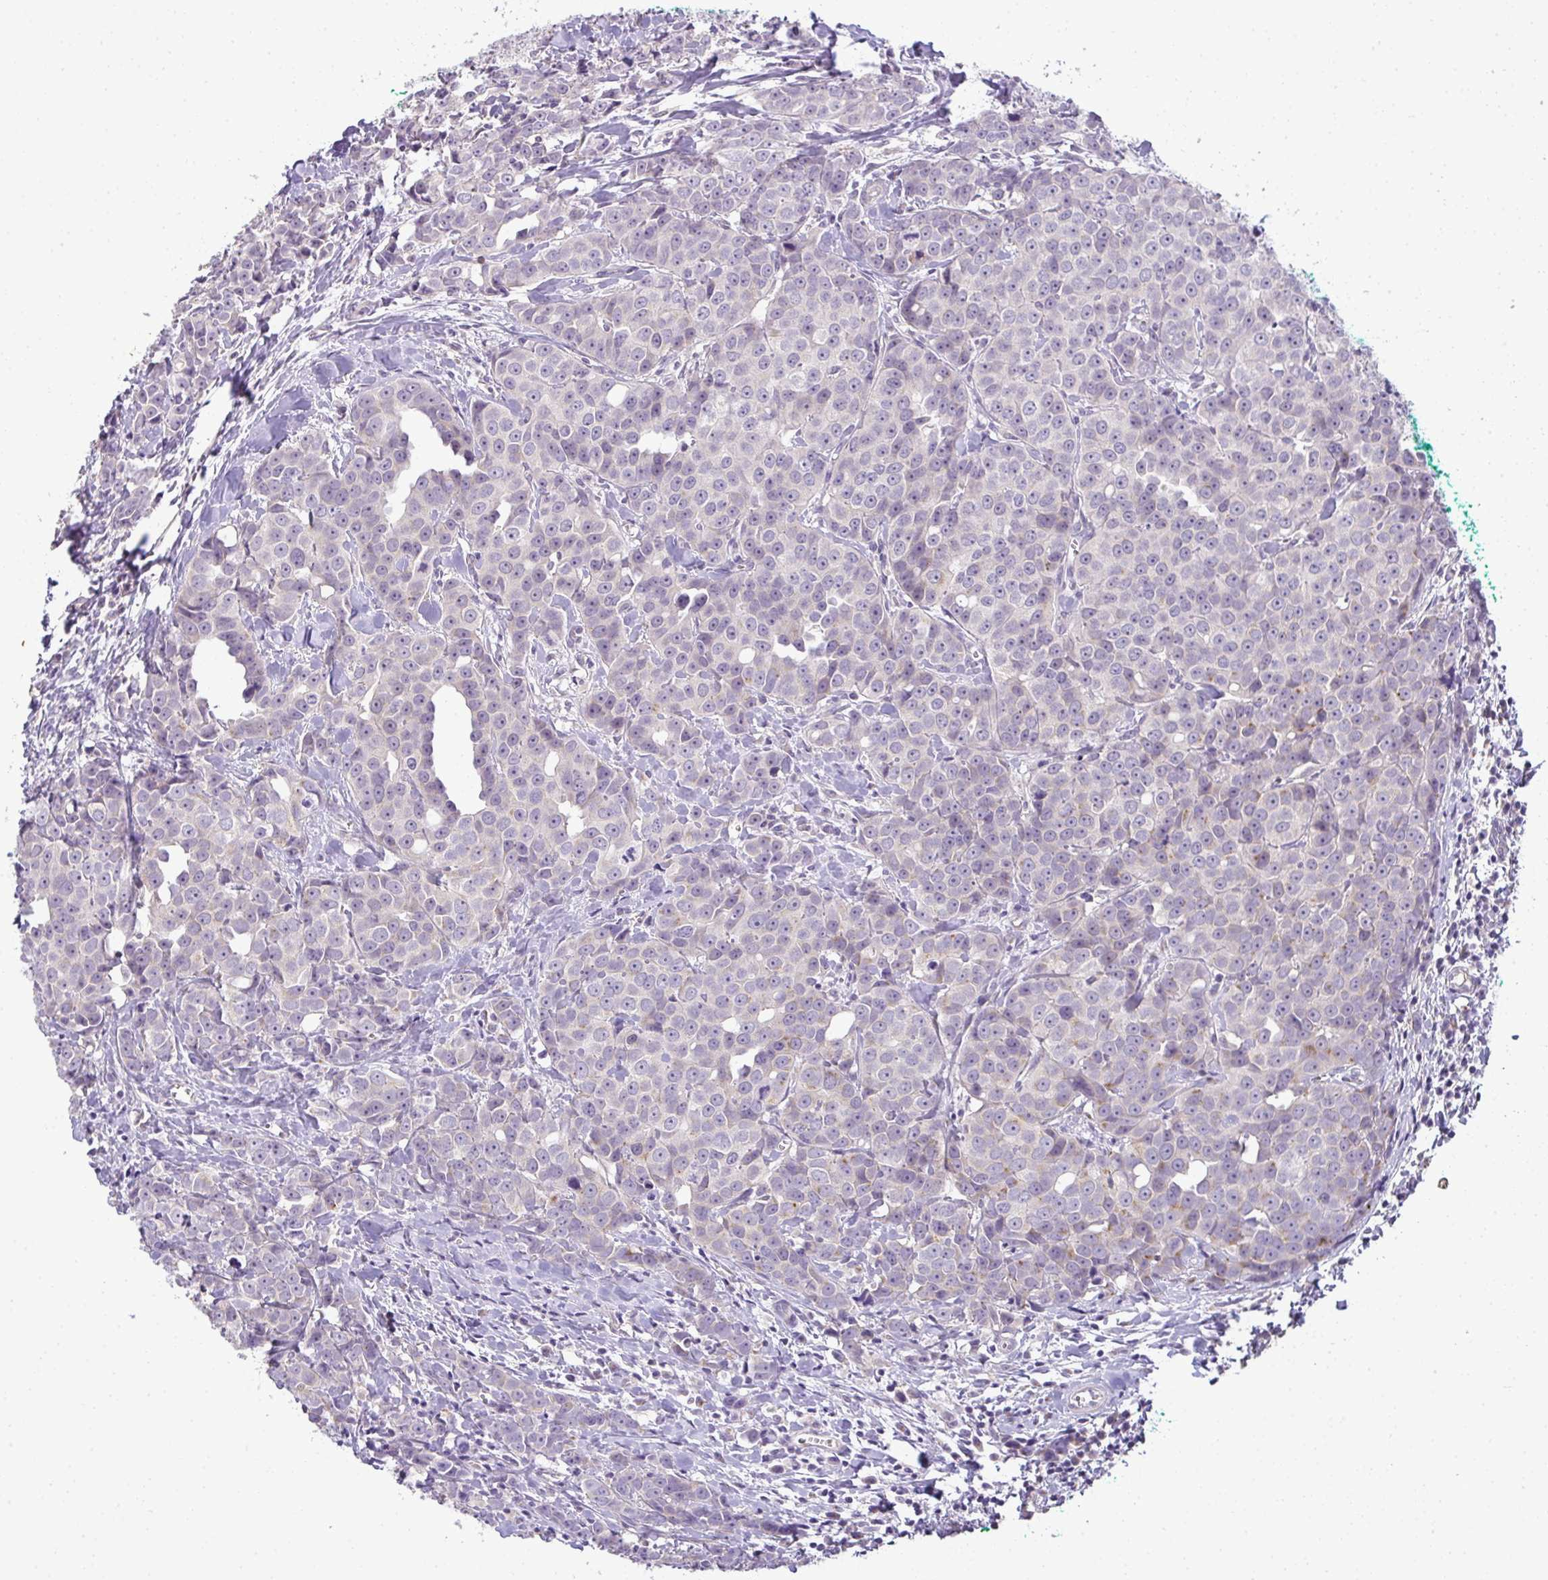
{"staining": {"intensity": "negative", "quantity": "none", "location": "none"}, "tissue": "breast cancer", "cell_type": "Tumor cells", "image_type": "cancer", "snomed": [{"axis": "morphology", "description": "Duct carcinoma"}, {"axis": "topography", "description": "Breast"}], "caption": "Immunohistochemistry (IHC) histopathology image of neoplastic tissue: breast cancer stained with DAB (3,3'-diaminobenzidine) displays no significant protein expression in tumor cells.", "gene": "CMPK1", "patient": {"sex": "female", "age": 80}}